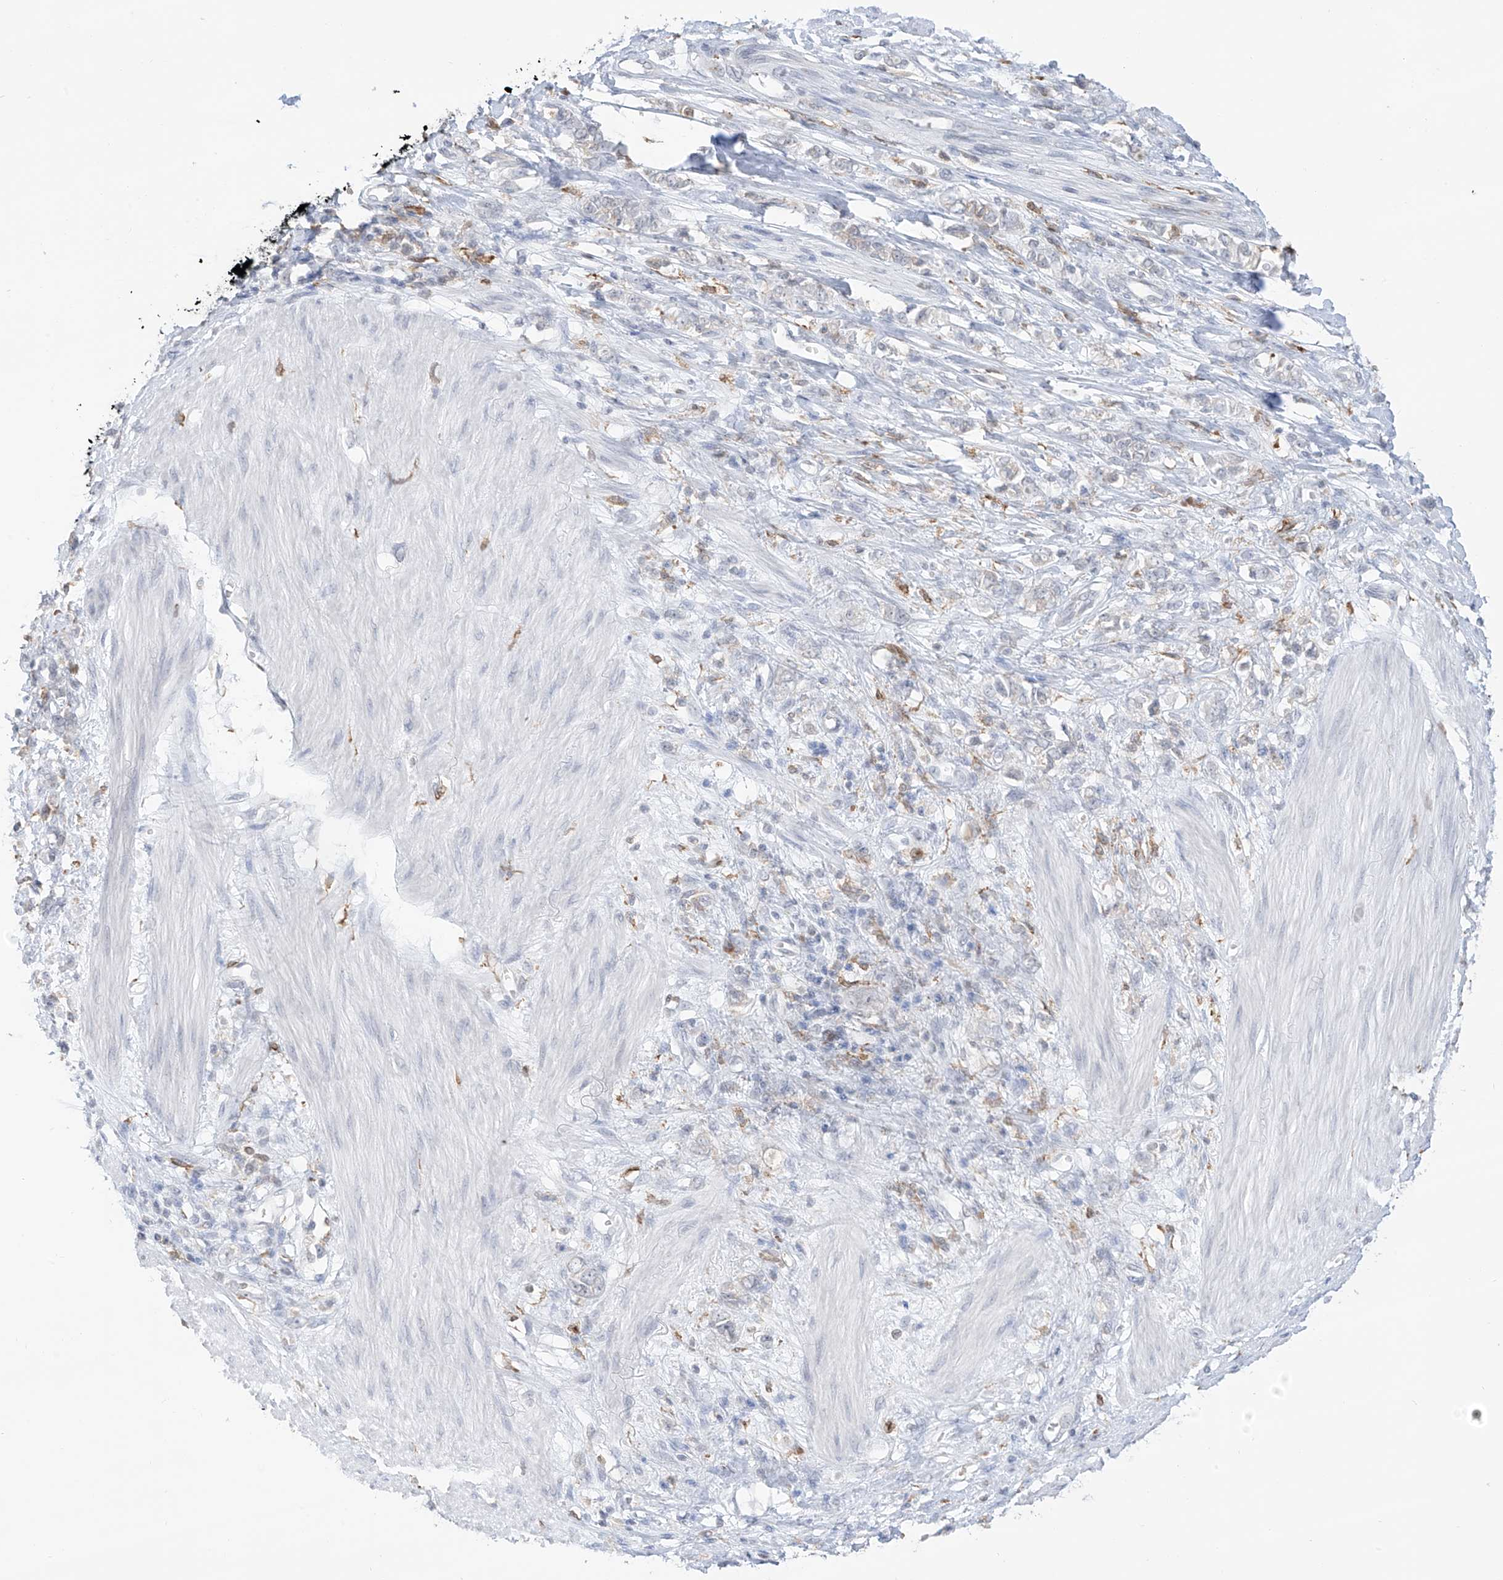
{"staining": {"intensity": "negative", "quantity": "none", "location": "none"}, "tissue": "stomach cancer", "cell_type": "Tumor cells", "image_type": "cancer", "snomed": [{"axis": "morphology", "description": "Adenocarcinoma, NOS"}, {"axis": "topography", "description": "Stomach"}], "caption": "Immunohistochemical staining of human stomach cancer displays no significant staining in tumor cells.", "gene": "TBXAS1", "patient": {"sex": "female", "age": 76}}